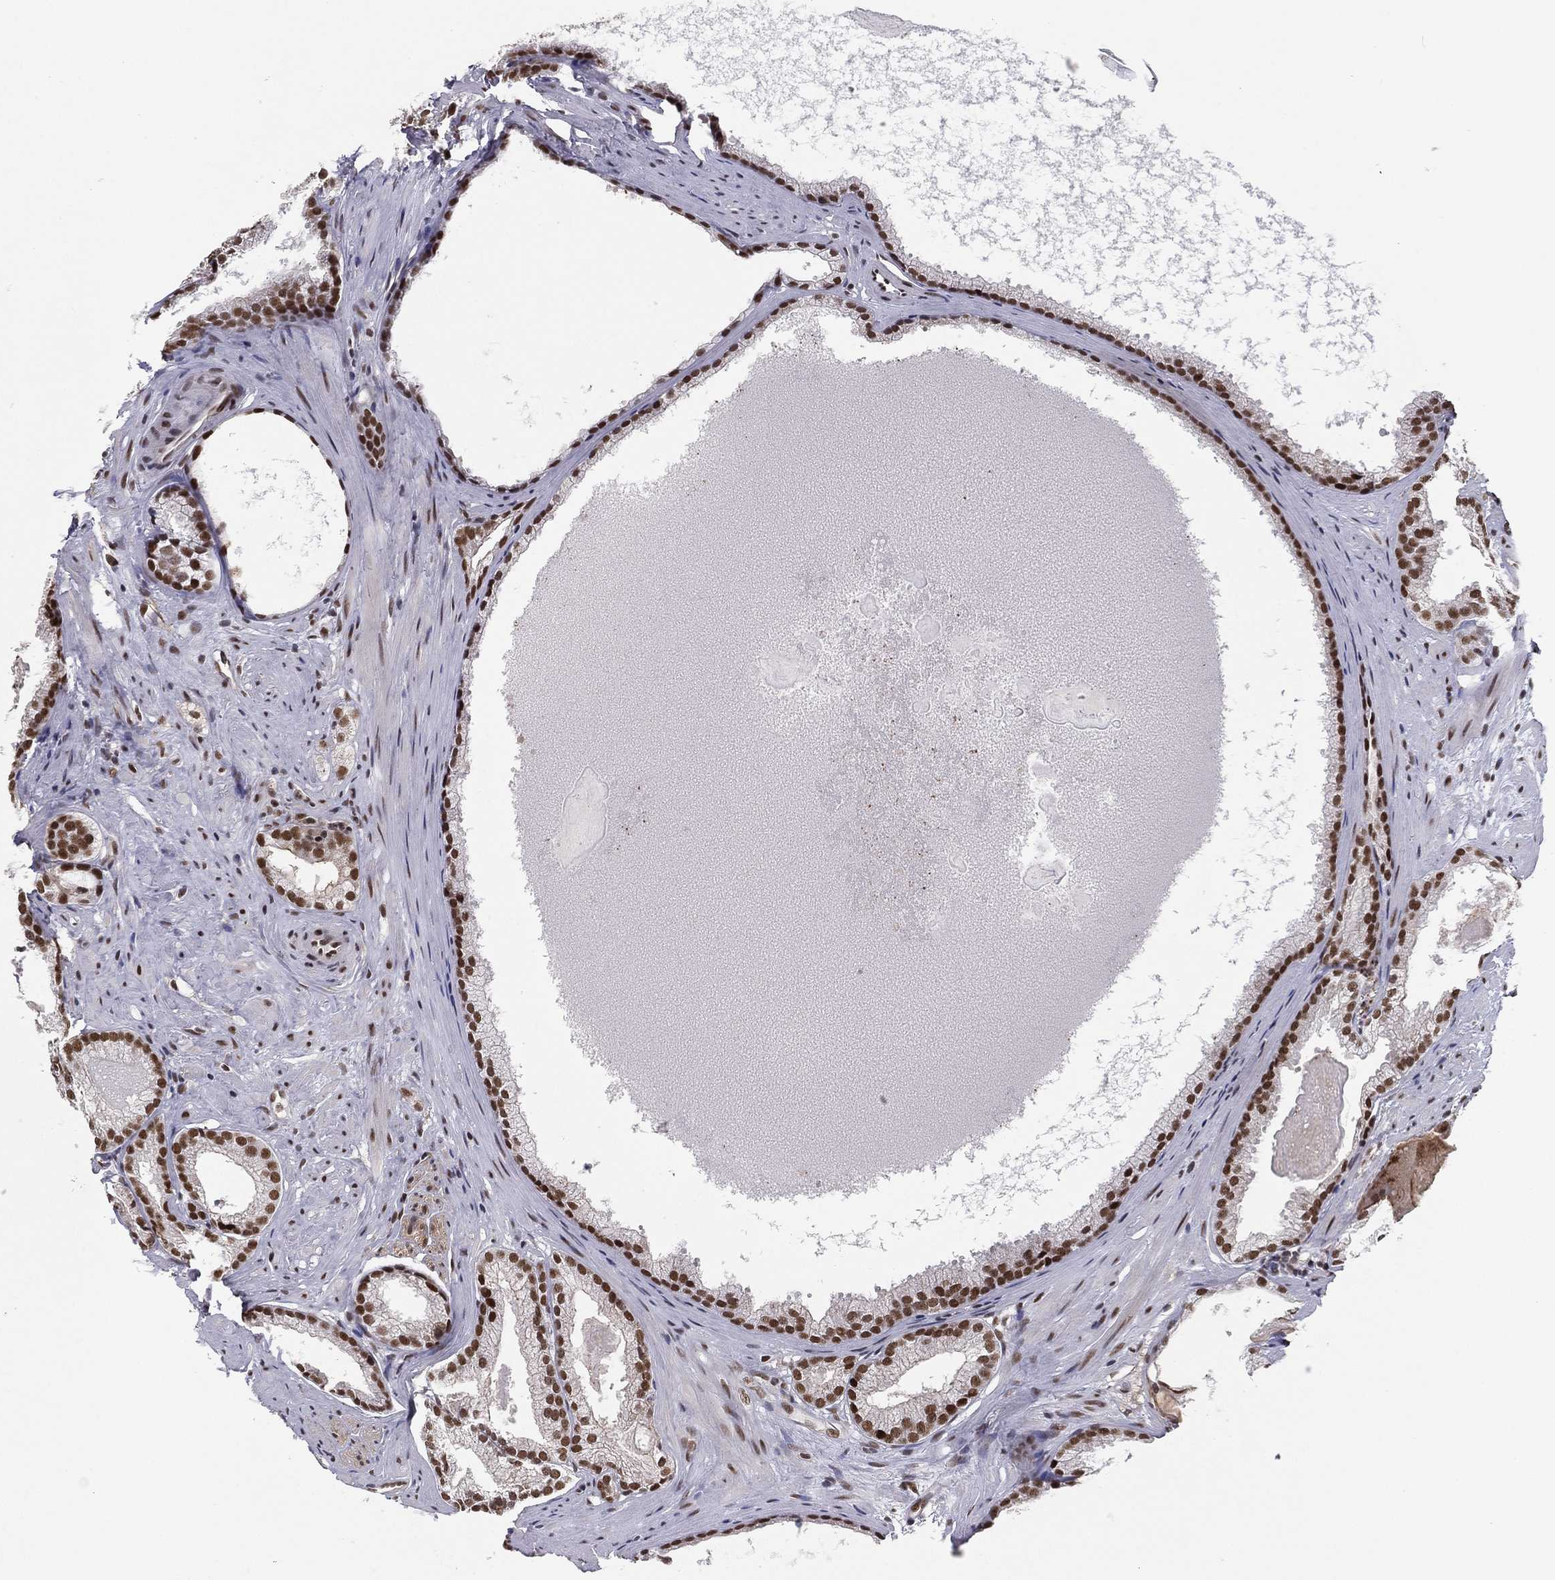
{"staining": {"intensity": "strong", "quantity": "25%-75%", "location": "nuclear"}, "tissue": "prostate cancer", "cell_type": "Tumor cells", "image_type": "cancer", "snomed": [{"axis": "morphology", "description": "Adenocarcinoma, High grade"}, {"axis": "topography", "description": "Prostate and seminal vesicle, NOS"}], "caption": "Human high-grade adenocarcinoma (prostate) stained with a protein marker demonstrates strong staining in tumor cells.", "gene": "GPALPP1", "patient": {"sex": "male", "age": 62}}